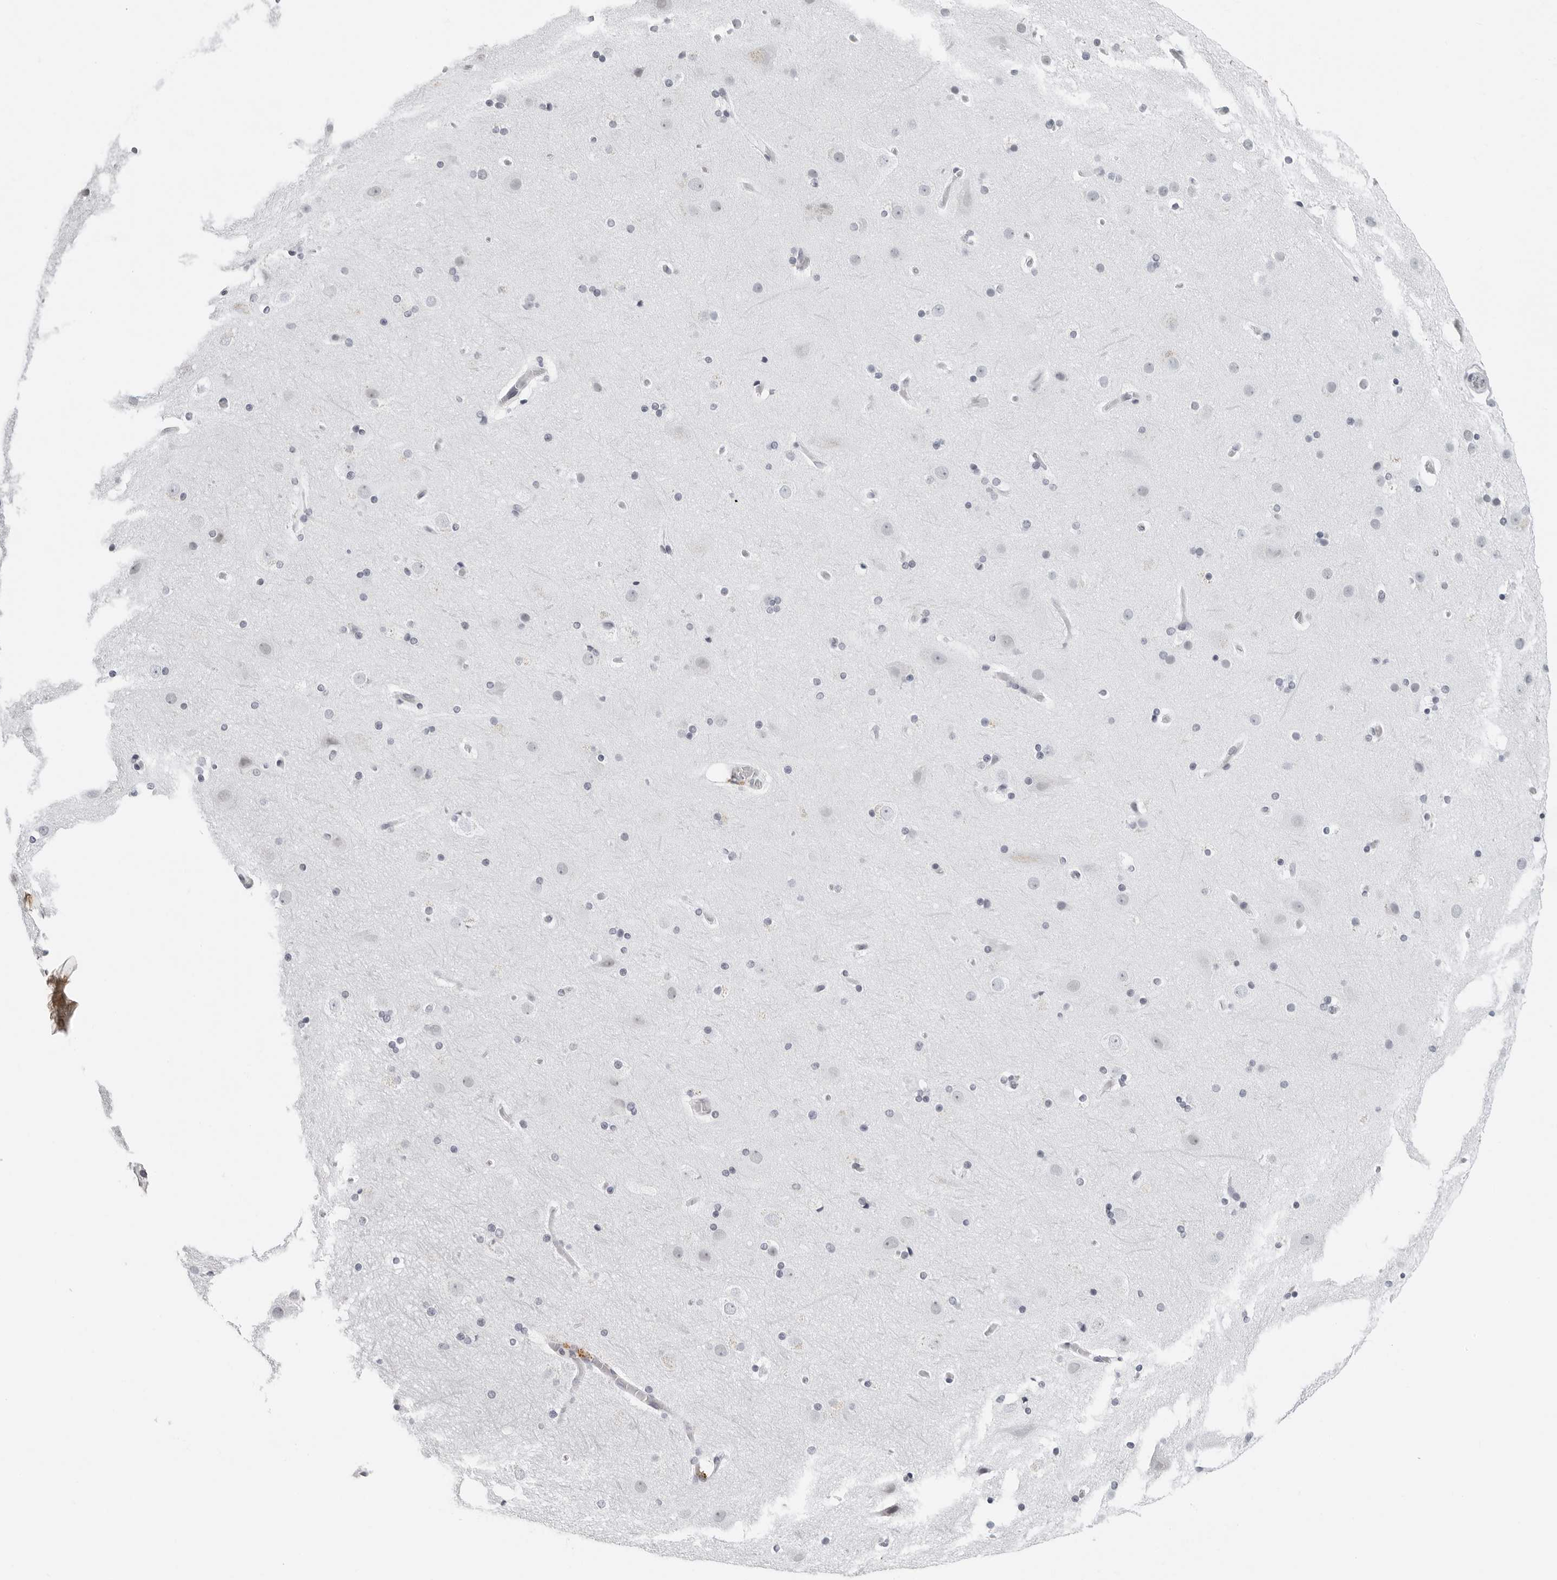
{"staining": {"intensity": "negative", "quantity": "none", "location": "none"}, "tissue": "cerebral cortex", "cell_type": "Endothelial cells", "image_type": "normal", "snomed": [{"axis": "morphology", "description": "Normal tissue, NOS"}, {"axis": "topography", "description": "Cerebral cortex"}], "caption": "The histopathology image shows no significant staining in endothelial cells of cerebral cortex. Brightfield microscopy of immunohistochemistry (IHC) stained with DAB (brown) and hematoxylin (blue), captured at high magnification.", "gene": "FLG2", "patient": {"sex": "male", "age": 57}}